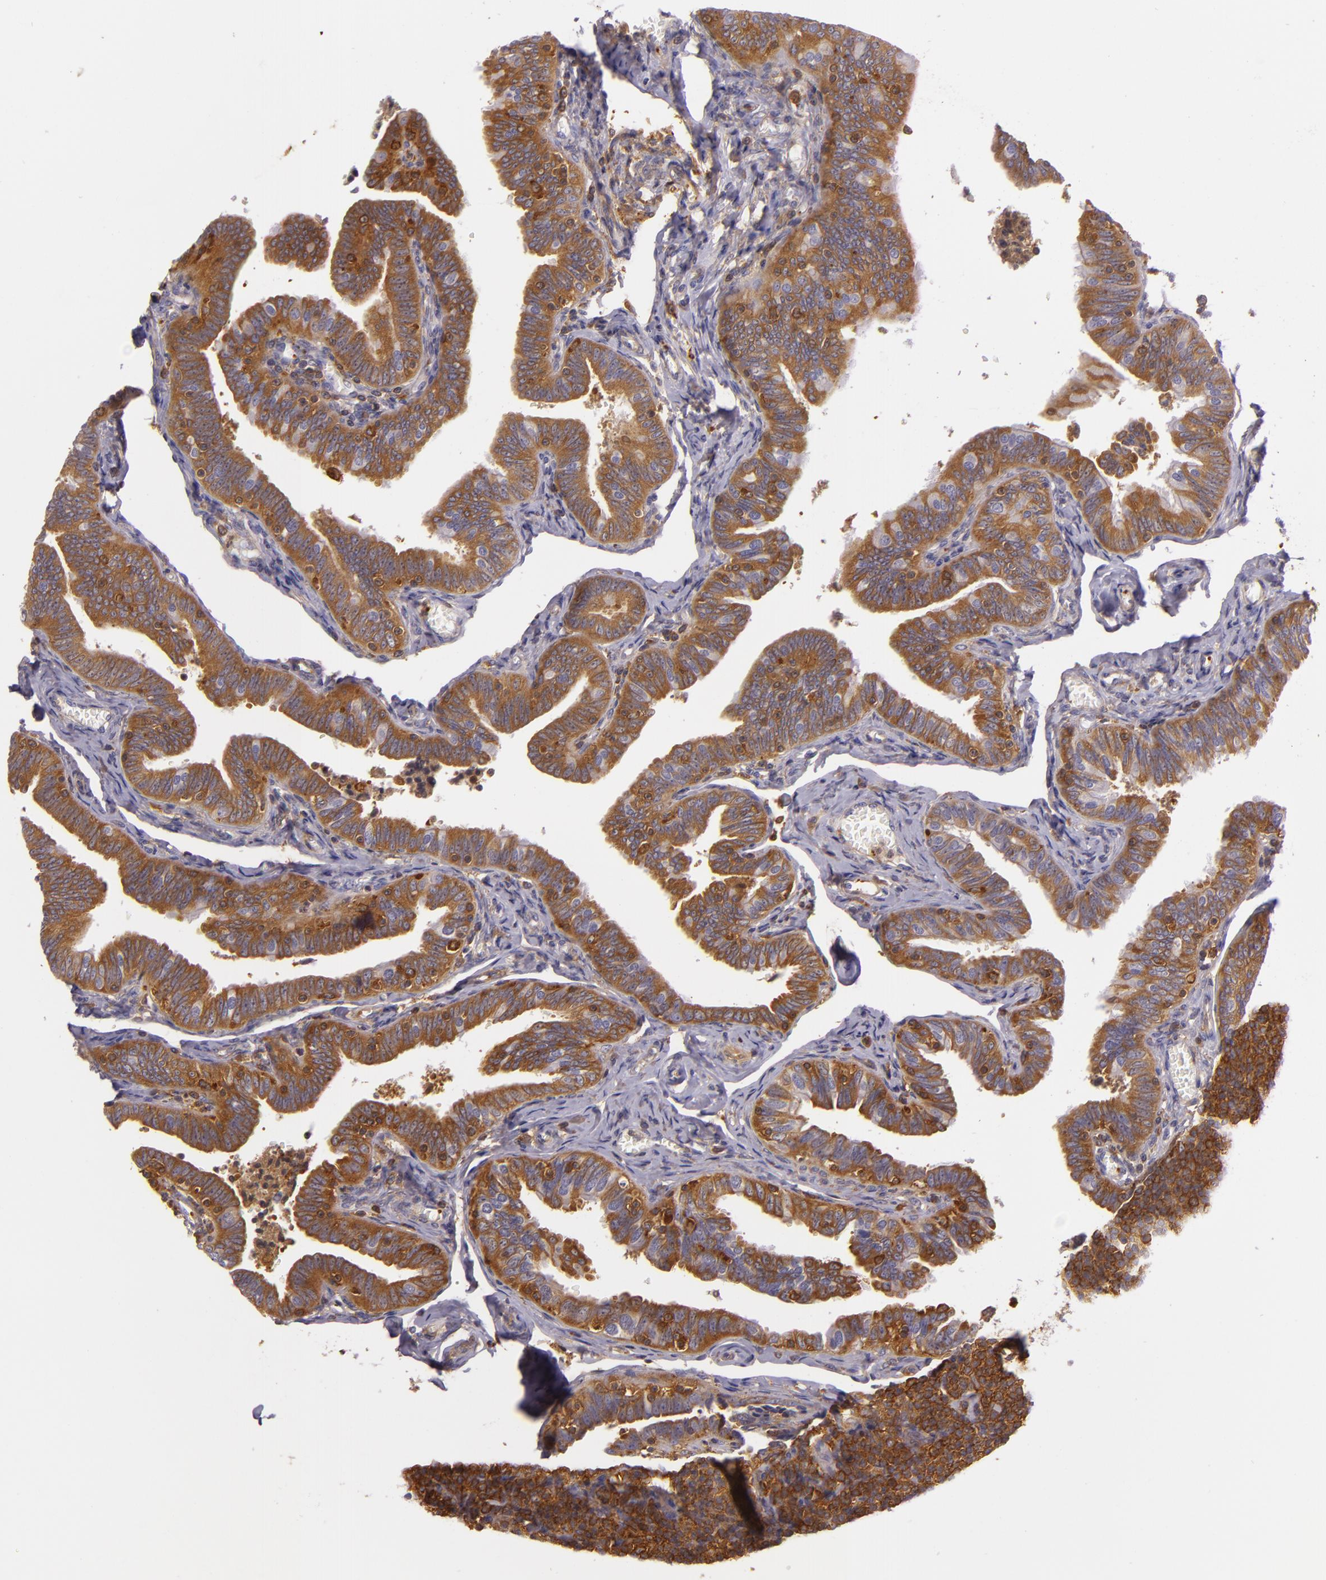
{"staining": {"intensity": "strong", "quantity": ">75%", "location": "cytoplasmic/membranous"}, "tissue": "fallopian tube", "cell_type": "Glandular cells", "image_type": "normal", "snomed": [{"axis": "morphology", "description": "Normal tissue, NOS"}, {"axis": "topography", "description": "Fallopian tube"}, {"axis": "topography", "description": "Ovary"}], "caption": "The immunohistochemical stain highlights strong cytoplasmic/membranous staining in glandular cells of normal fallopian tube. The protein of interest is shown in brown color, while the nuclei are stained blue.", "gene": "TLN1", "patient": {"sex": "female", "age": 69}}